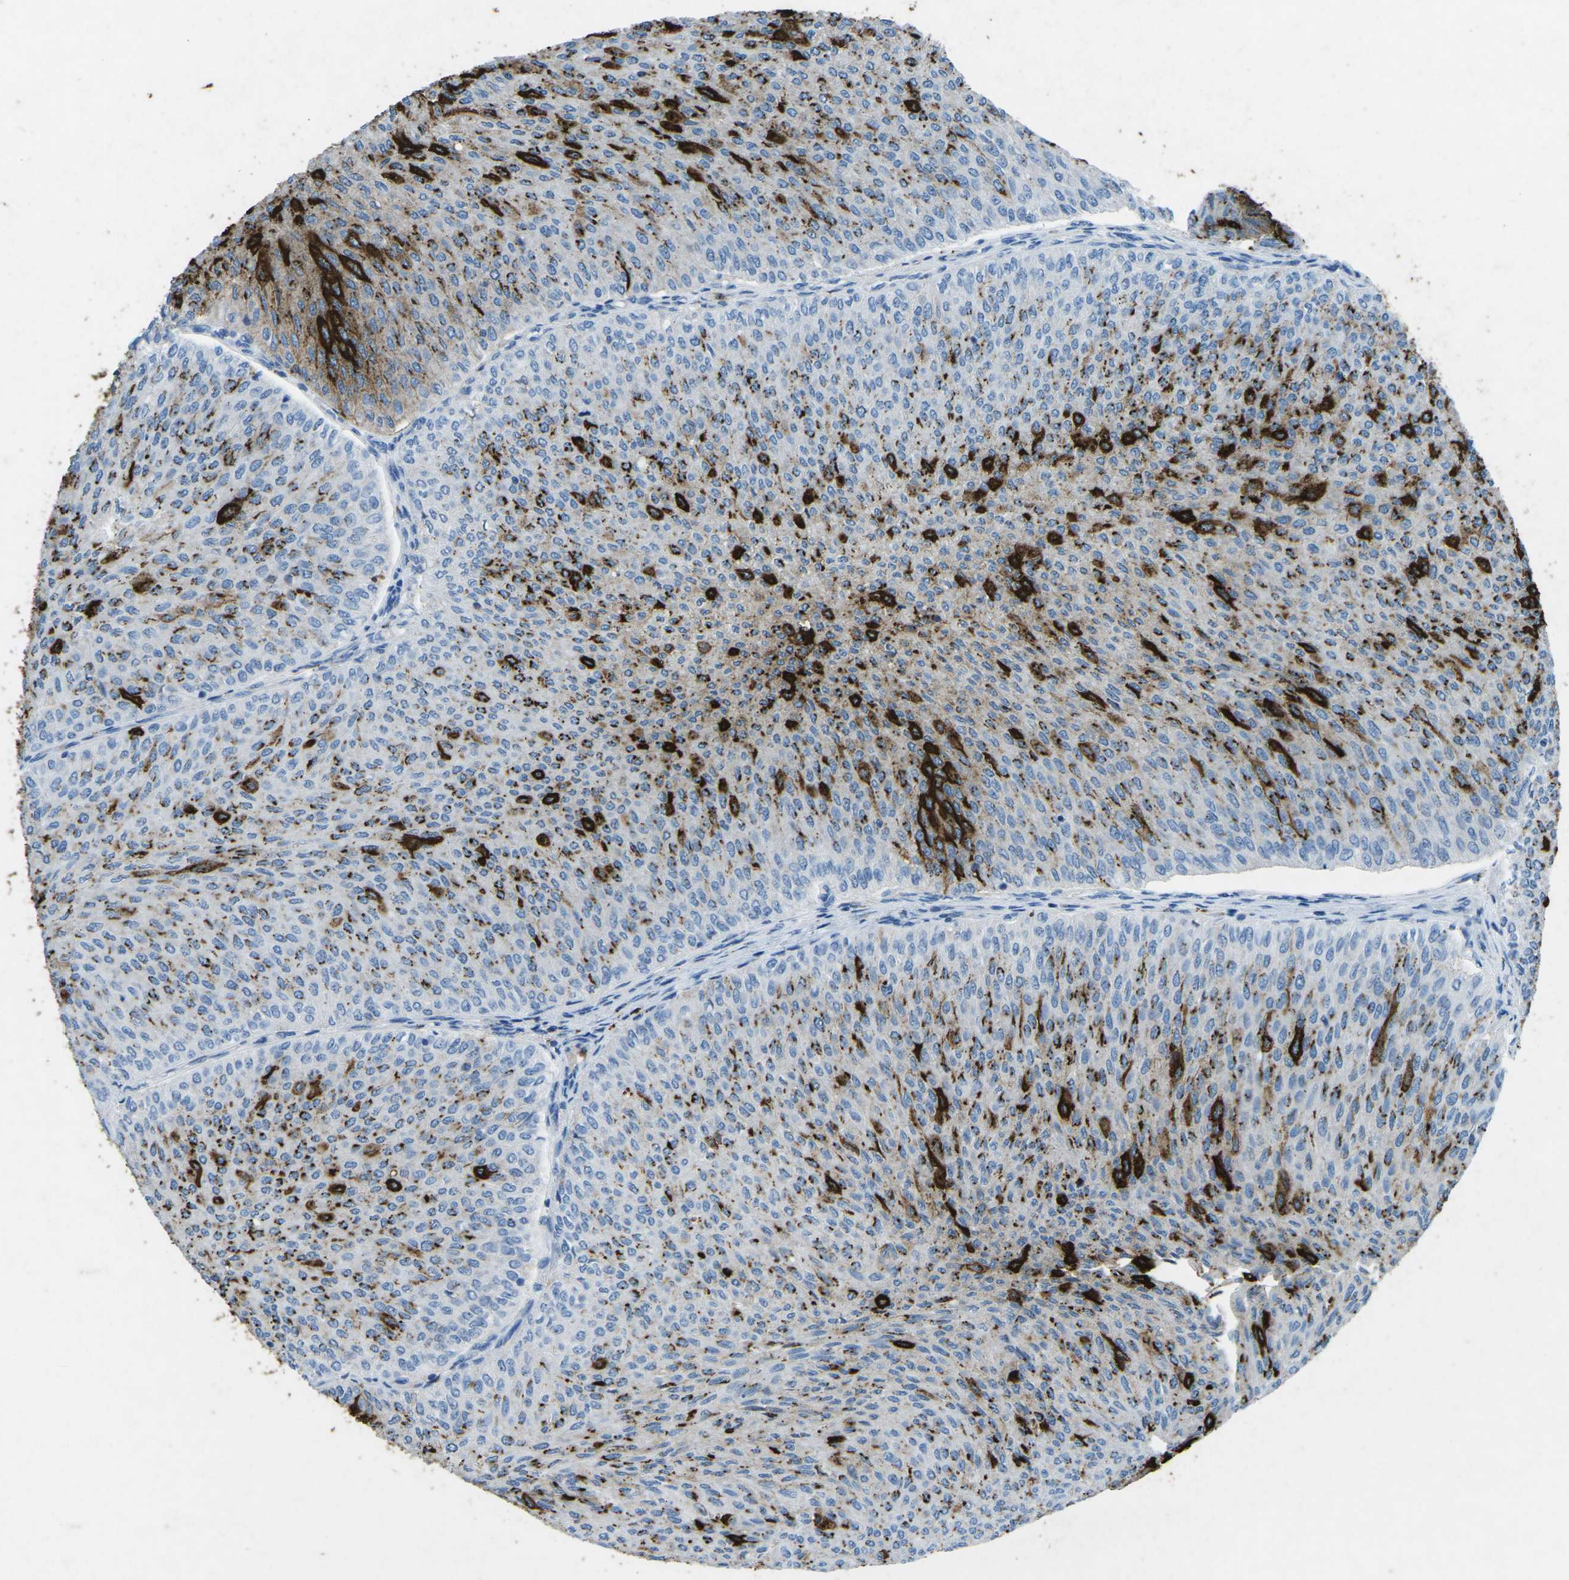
{"staining": {"intensity": "strong", "quantity": "<25%", "location": "cytoplasmic/membranous"}, "tissue": "urothelial cancer", "cell_type": "Tumor cells", "image_type": "cancer", "snomed": [{"axis": "morphology", "description": "Urothelial carcinoma, Low grade"}, {"axis": "topography", "description": "Urinary bladder"}], "caption": "IHC (DAB) staining of urothelial cancer shows strong cytoplasmic/membranous protein positivity in about <25% of tumor cells.", "gene": "CTAGE1", "patient": {"sex": "male", "age": 78}}